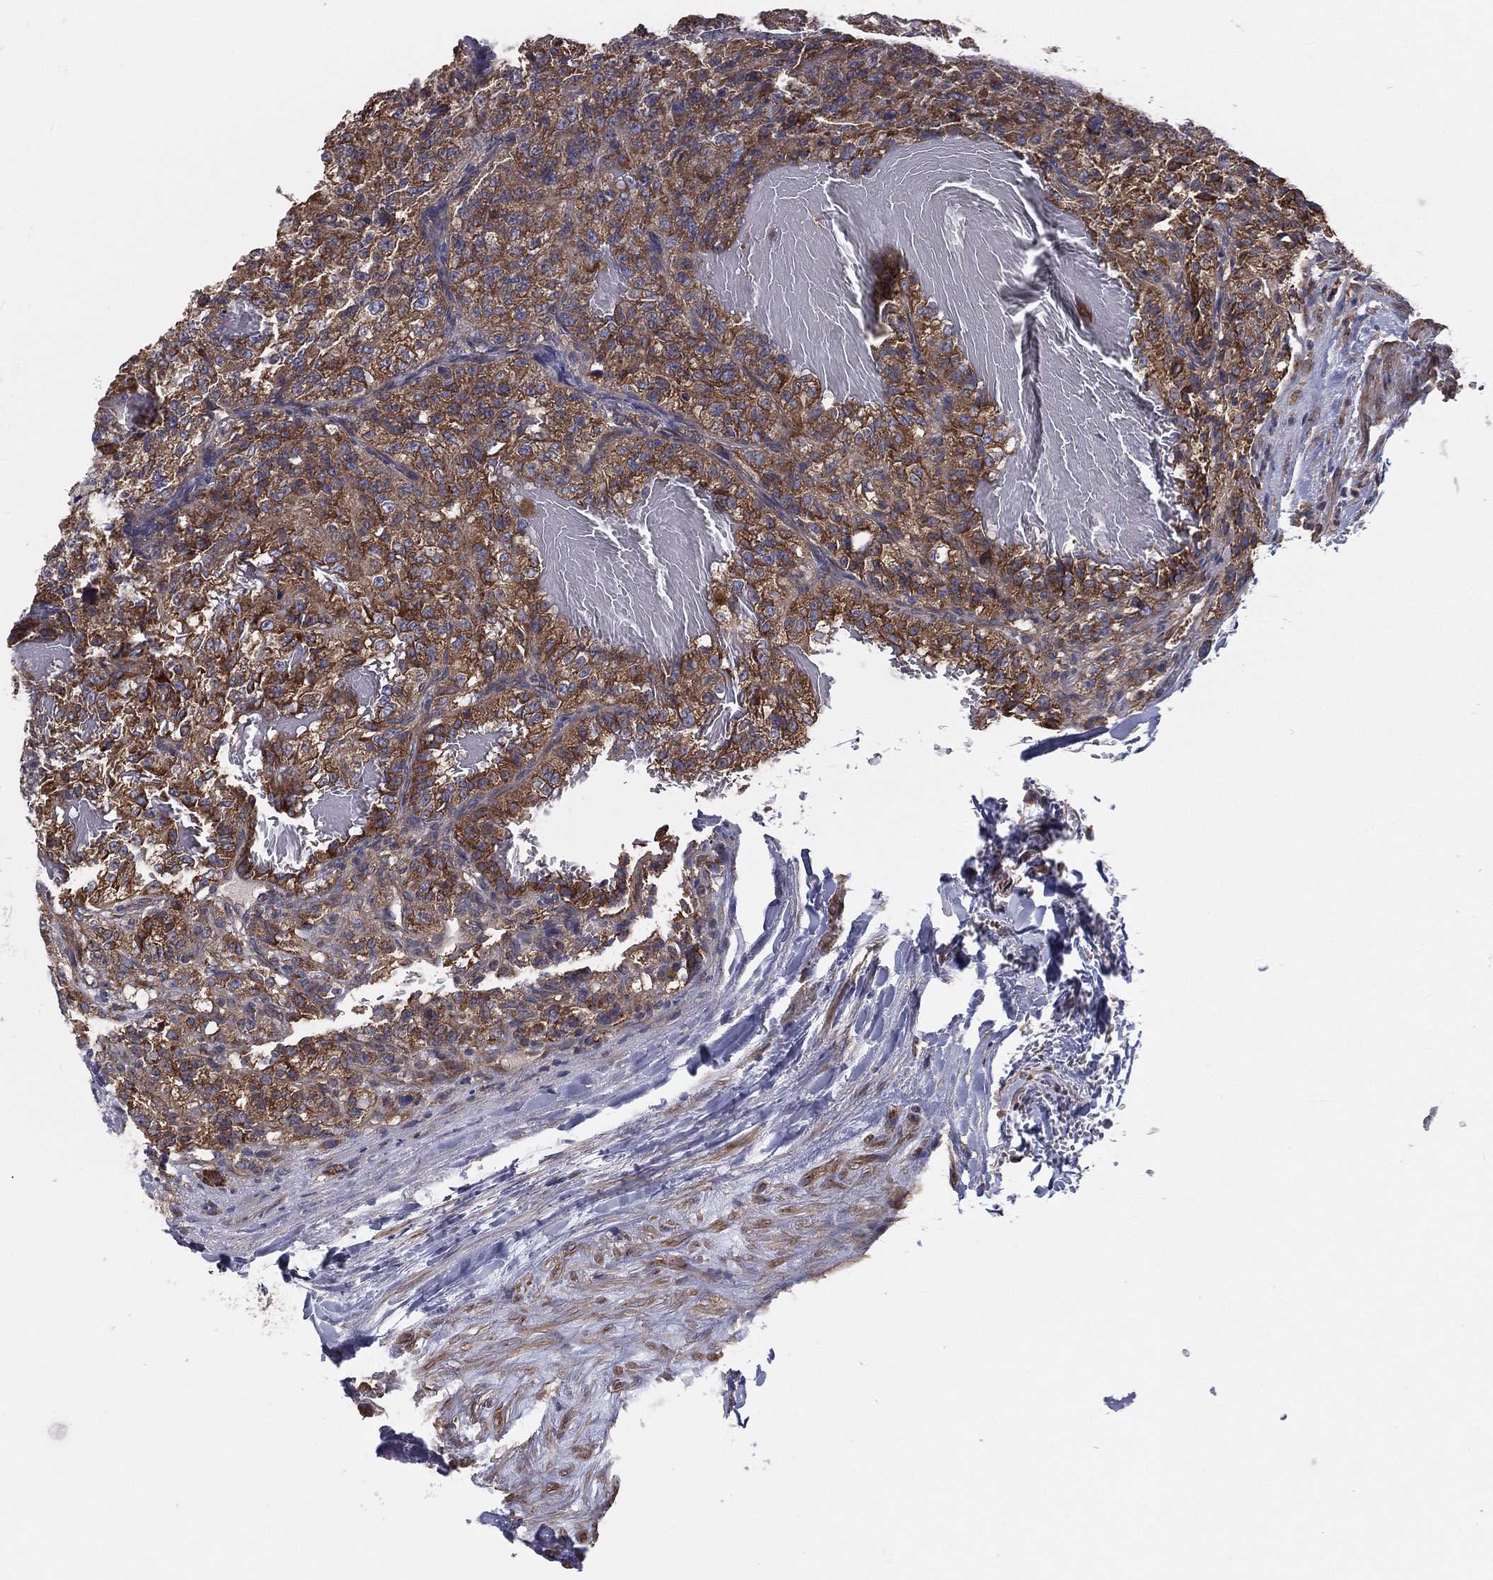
{"staining": {"intensity": "moderate", "quantity": ">75%", "location": "cytoplasmic/membranous"}, "tissue": "renal cancer", "cell_type": "Tumor cells", "image_type": "cancer", "snomed": [{"axis": "morphology", "description": "Adenocarcinoma, NOS"}, {"axis": "topography", "description": "Kidney"}], "caption": "Moderate cytoplasmic/membranous expression is appreciated in approximately >75% of tumor cells in renal cancer. (Brightfield microscopy of DAB IHC at high magnification).", "gene": "EIF2B5", "patient": {"sex": "female", "age": 63}}